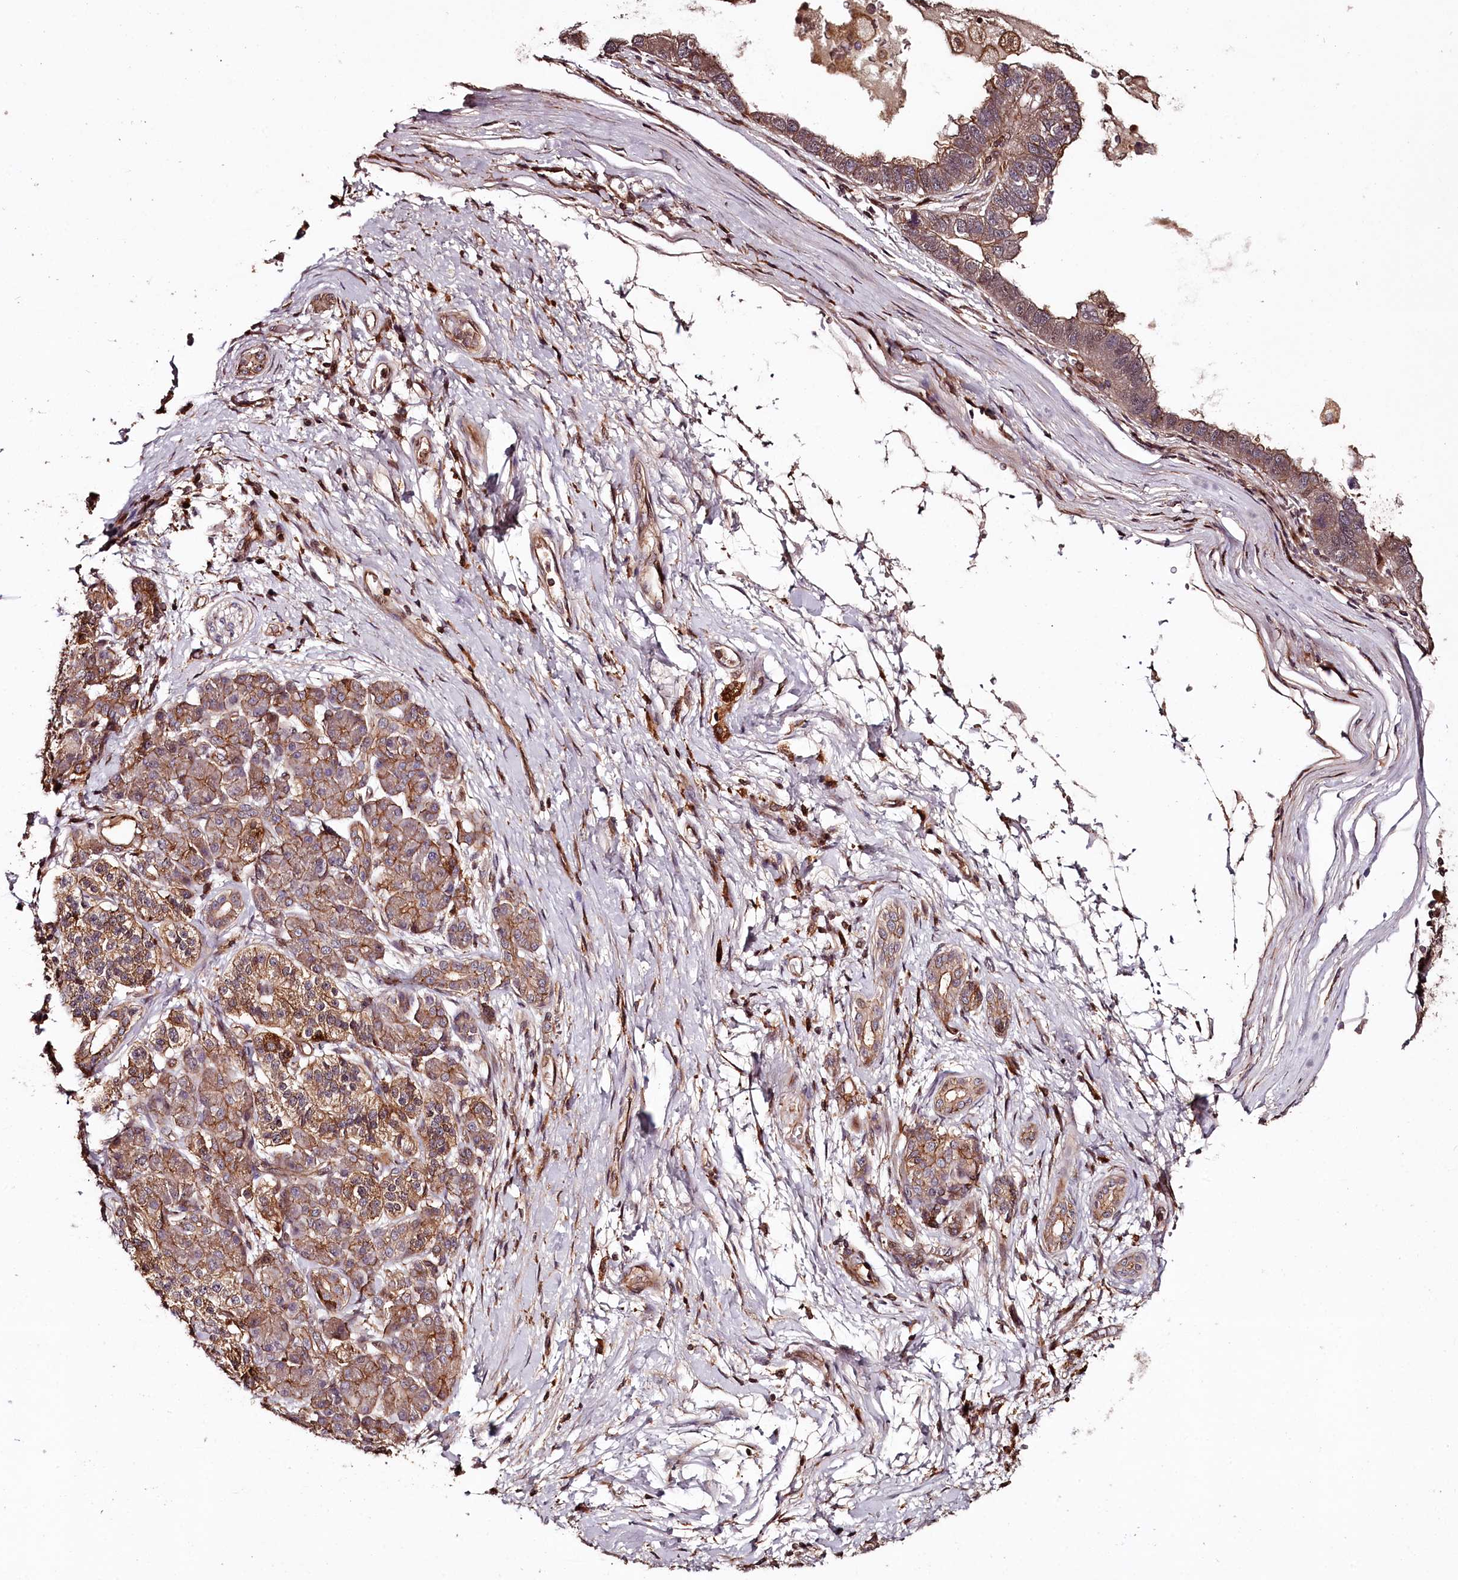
{"staining": {"intensity": "moderate", "quantity": ">75%", "location": "cytoplasmic/membranous"}, "tissue": "pancreatic cancer", "cell_type": "Tumor cells", "image_type": "cancer", "snomed": [{"axis": "morphology", "description": "Adenocarcinoma, NOS"}, {"axis": "topography", "description": "Pancreas"}], "caption": "Pancreatic adenocarcinoma stained with a brown dye exhibits moderate cytoplasmic/membranous positive expression in about >75% of tumor cells.", "gene": "KIF14", "patient": {"sex": "female", "age": 61}}